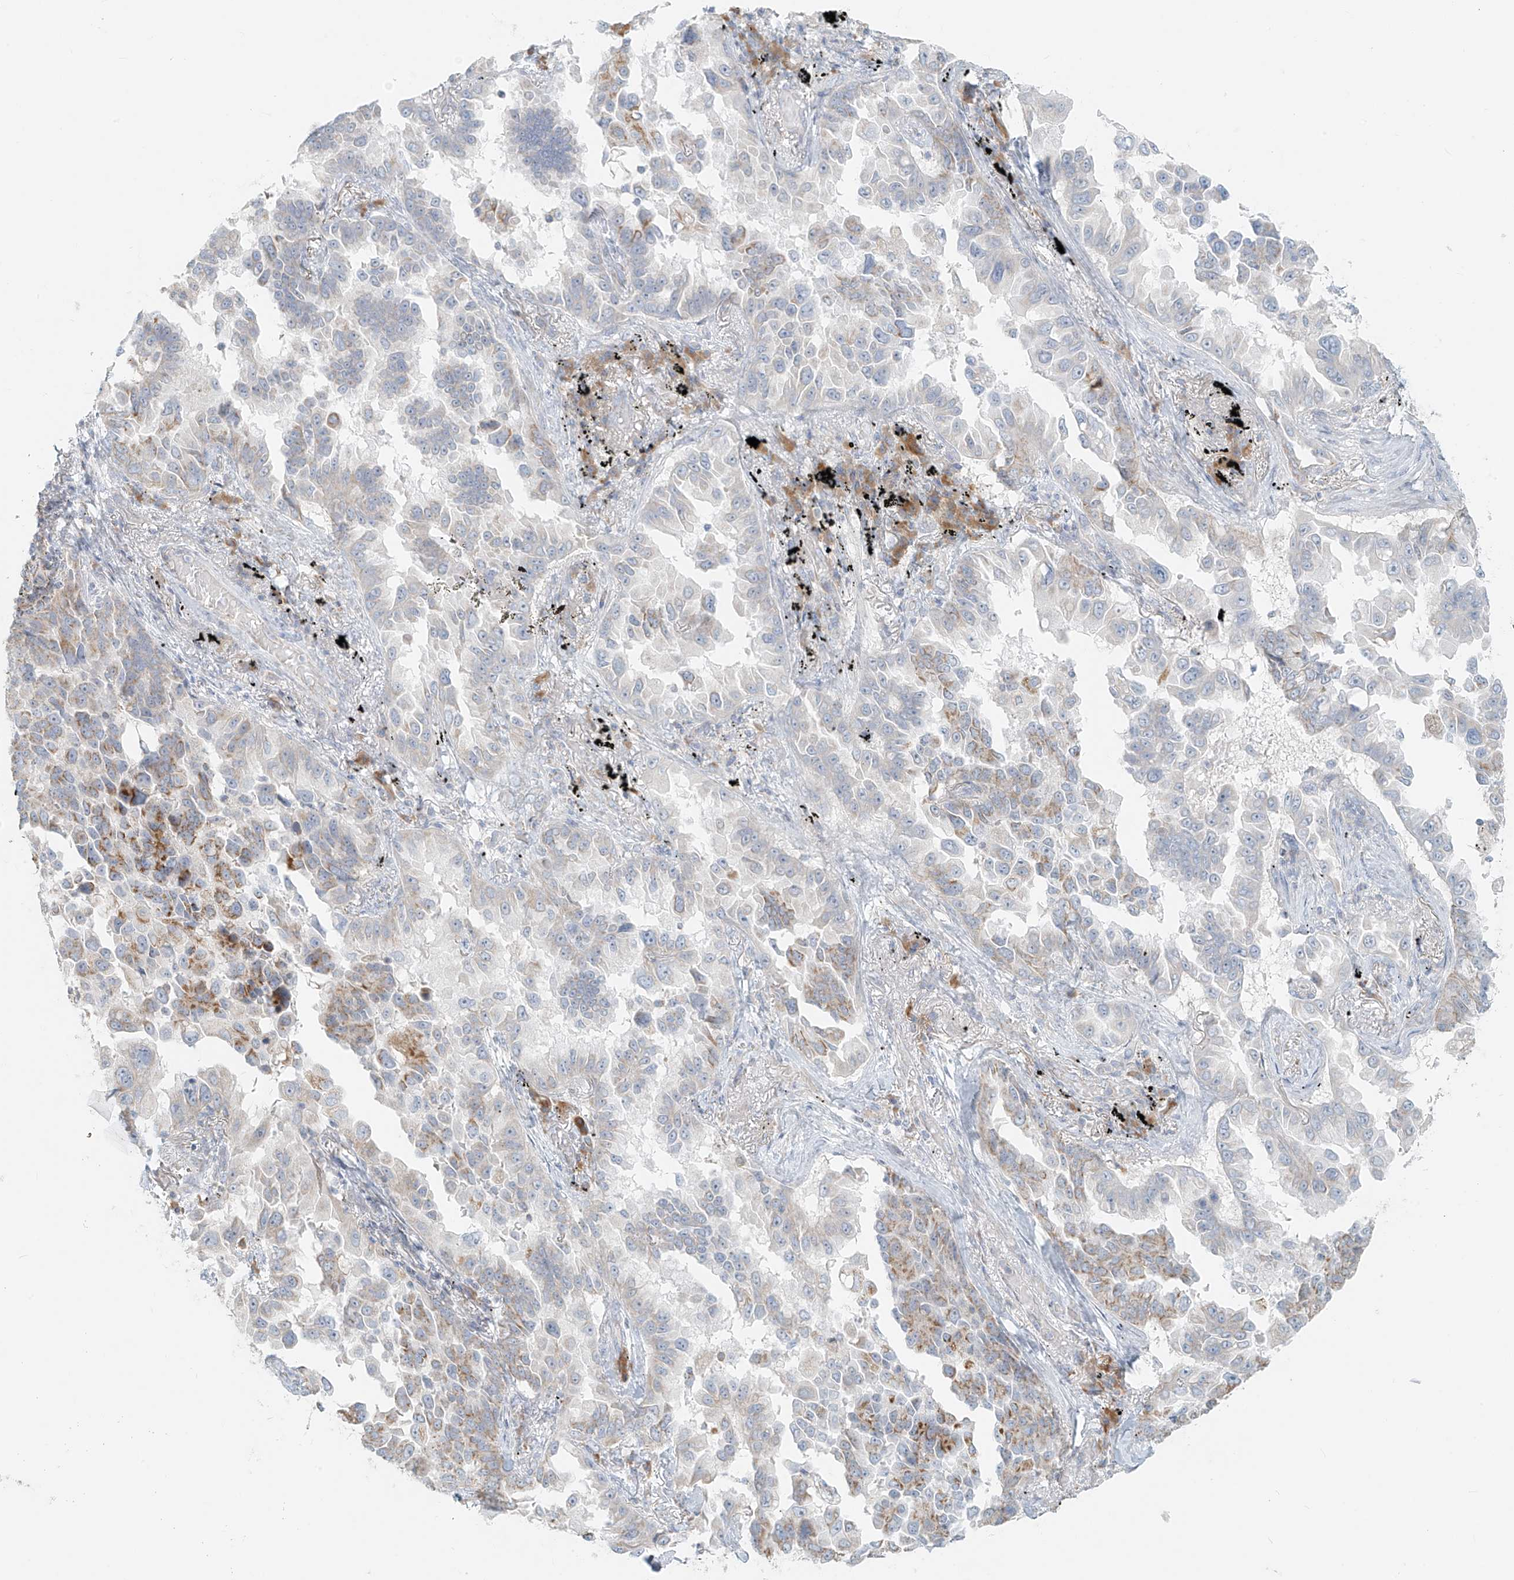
{"staining": {"intensity": "moderate", "quantity": "<25%", "location": "cytoplasmic/membranous"}, "tissue": "lung cancer", "cell_type": "Tumor cells", "image_type": "cancer", "snomed": [{"axis": "morphology", "description": "Adenocarcinoma, NOS"}, {"axis": "topography", "description": "Lung"}], "caption": "Brown immunohistochemical staining in lung cancer exhibits moderate cytoplasmic/membranous positivity in about <25% of tumor cells.", "gene": "UST", "patient": {"sex": "female", "age": 67}}